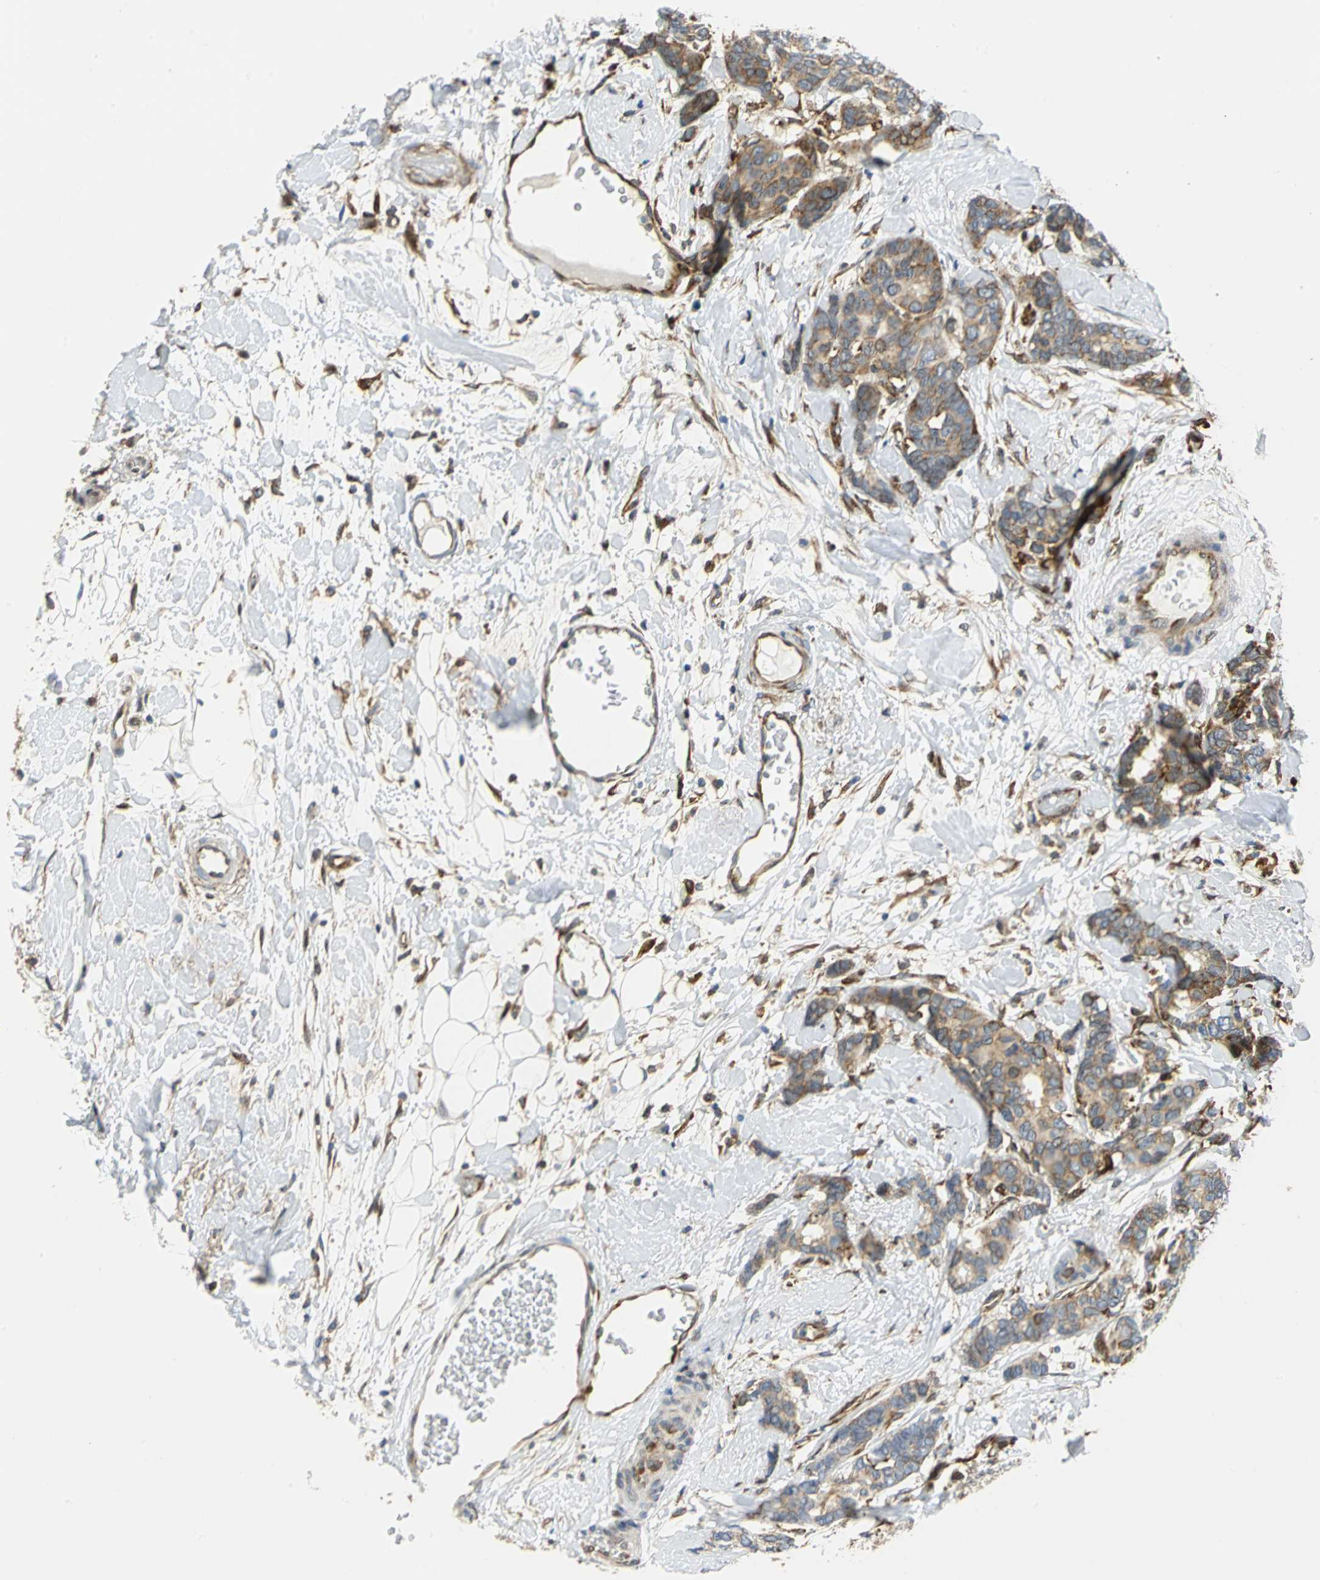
{"staining": {"intensity": "moderate", "quantity": ">75%", "location": "cytoplasmic/membranous"}, "tissue": "breast cancer", "cell_type": "Tumor cells", "image_type": "cancer", "snomed": [{"axis": "morphology", "description": "Duct carcinoma"}, {"axis": "topography", "description": "Breast"}], "caption": "Immunohistochemistry (DAB (3,3'-diaminobenzidine)) staining of human breast cancer (infiltrating ductal carcinoma) displays moderate cytoplasmic/membranous protein staining in about >75% of tumor cells.", "gene": "YBX1", "patient": {"sex": "female", "age": 87}}